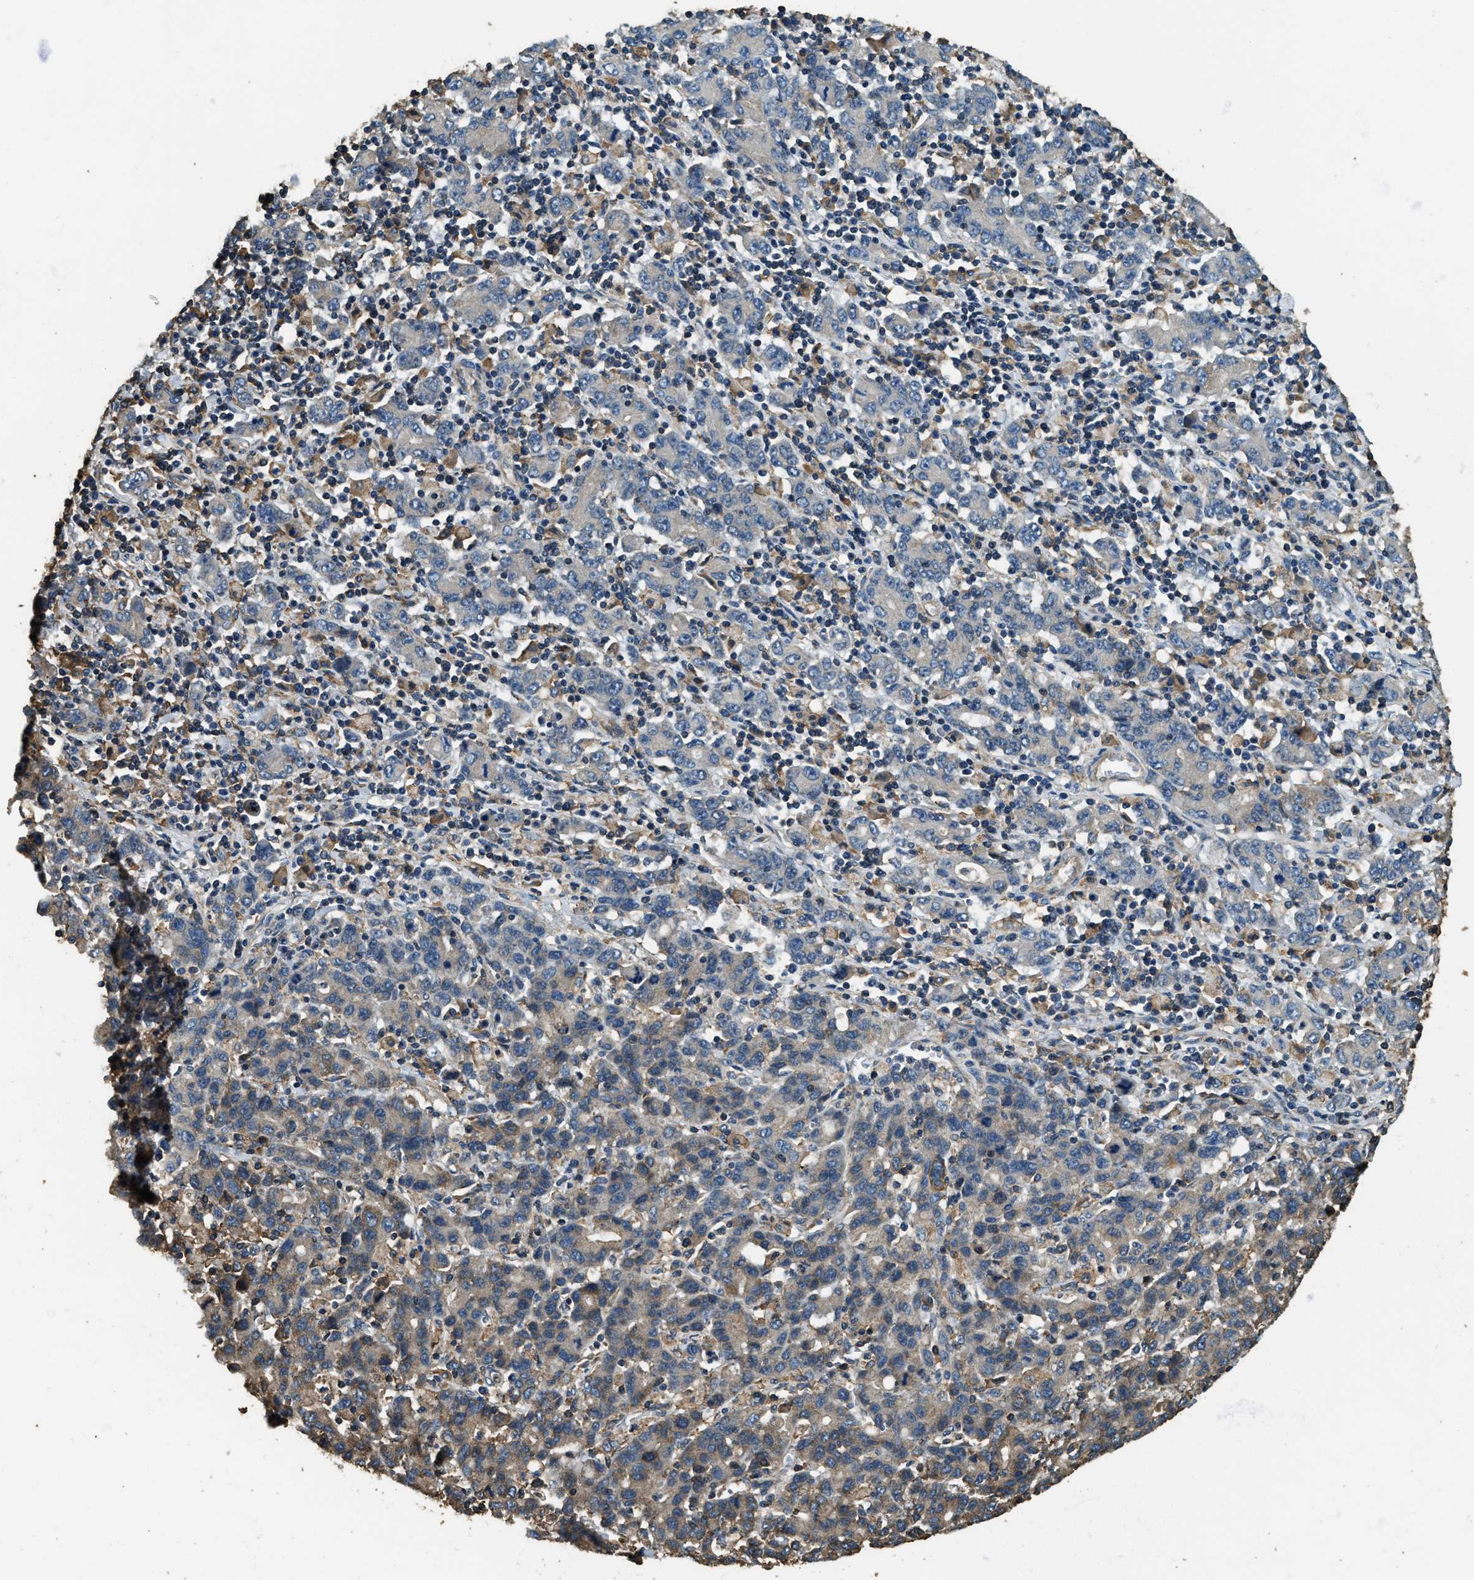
{"staining": {"intensity": "weak", "quantity": "<25%", "location": "cytoplasmic/membranous"}, "tissue": "stomach cancer", "cell_type": "Tumor cells", "image_type": "cancer", "snomed": [{"axis": "morphology", "description": "Adenocarcinoma, NOS"}, {"axis": "topography", "description": "Stomach, upper"}], "caption": "Immunohistochemical staining of human stomach cancer shows no significant positivity in tumor cells.", "gene": "ERGIC1", "patient": {"sex": "male", "age": 69}}